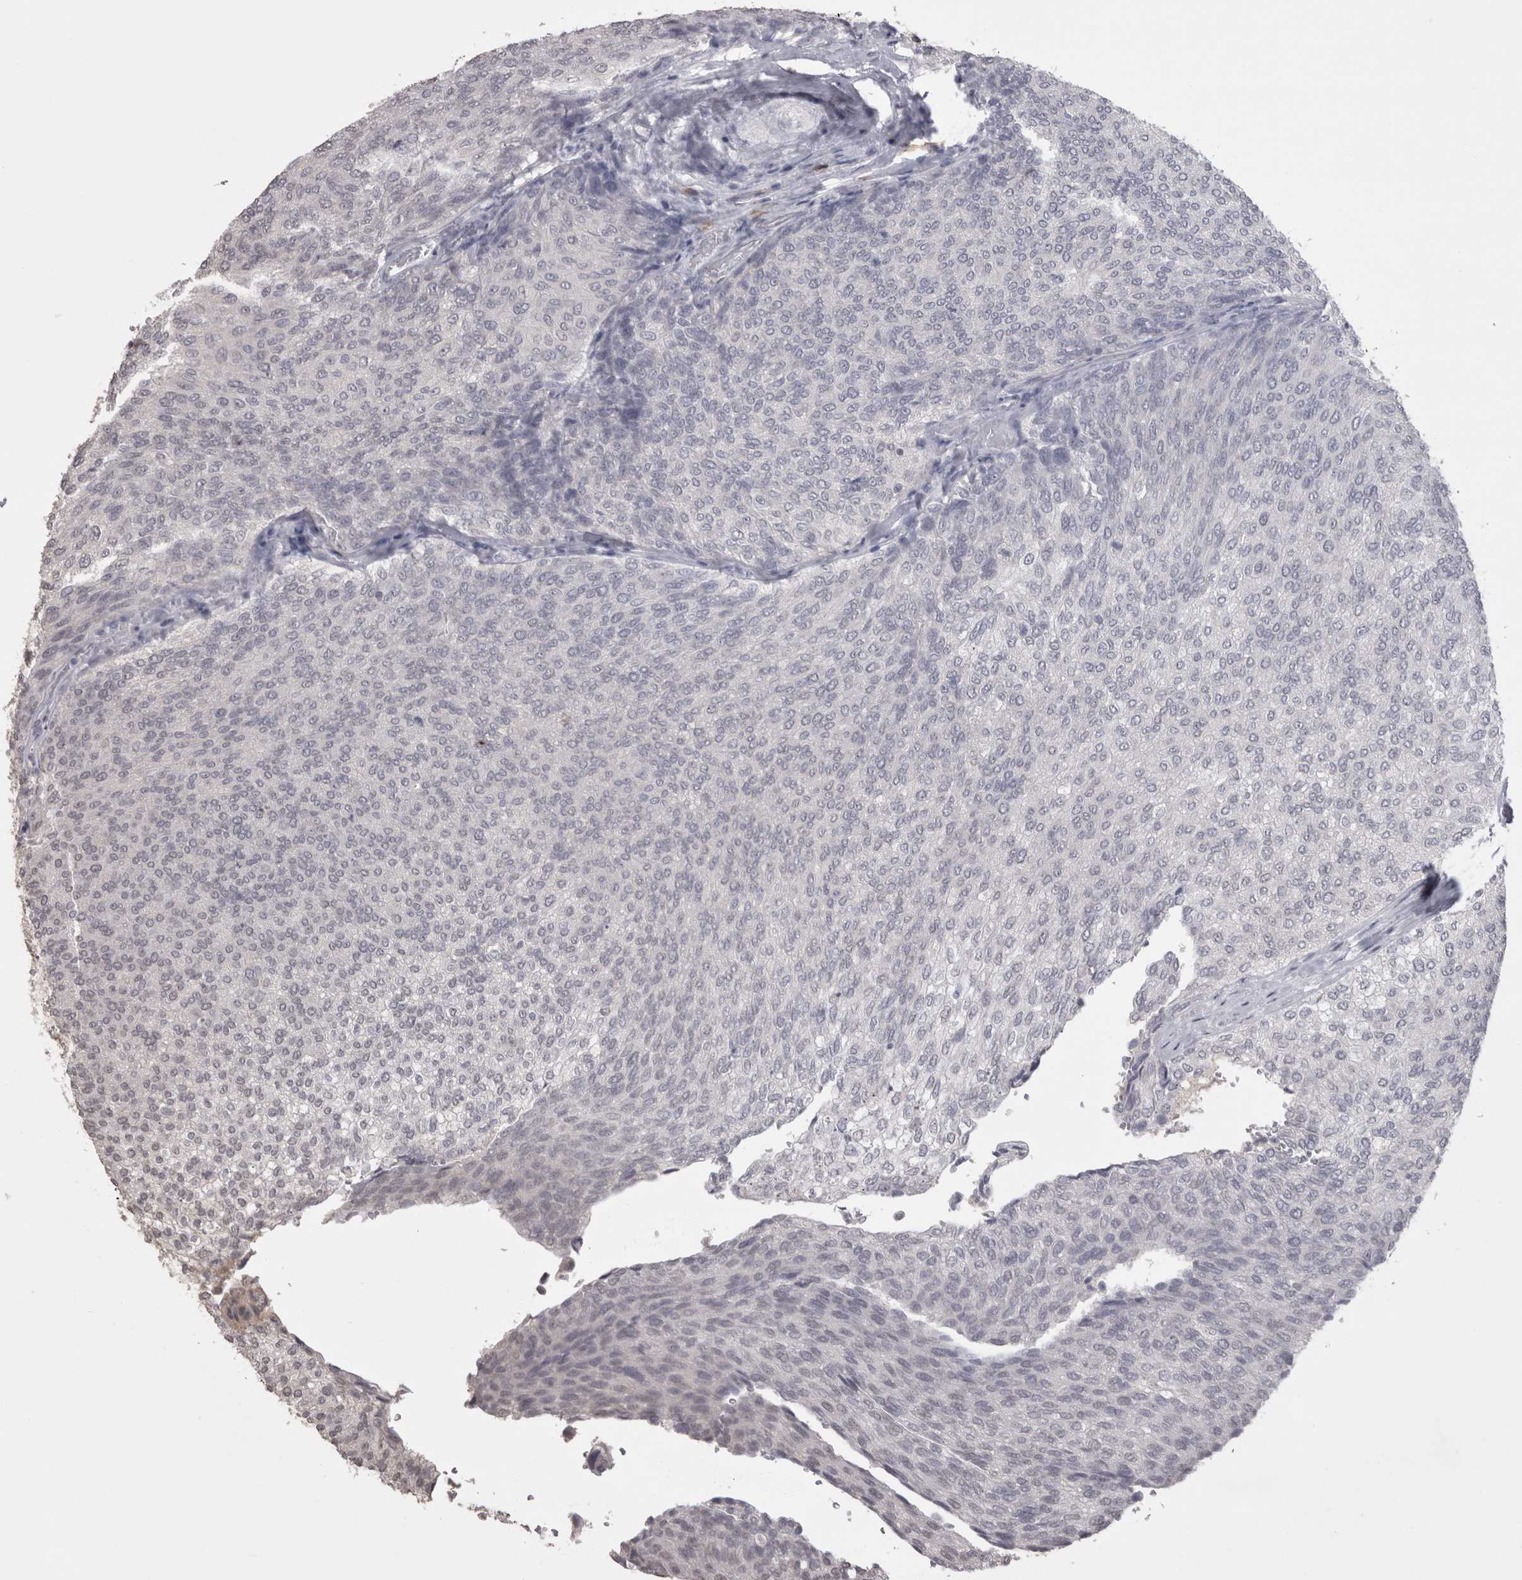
{"staining": {"intensity": "negative", "quantity": "none", "location": "none"}, "tissue": "urothelial cancer", "cell_type": "Tumor cells", "image_type": "cancer", "snomed": [{"axis": "morphology", "description": "Urothelial carcinoma, Low grade"}, {"axis": "topography", "description": "Urinary bladder"}], "caption": "The image demonstrates no significant positivity in tumor cells of low-grade urothelial carcinoma.", "gene": "LAX1", "patient": {"sex": "female", "age": 79}}